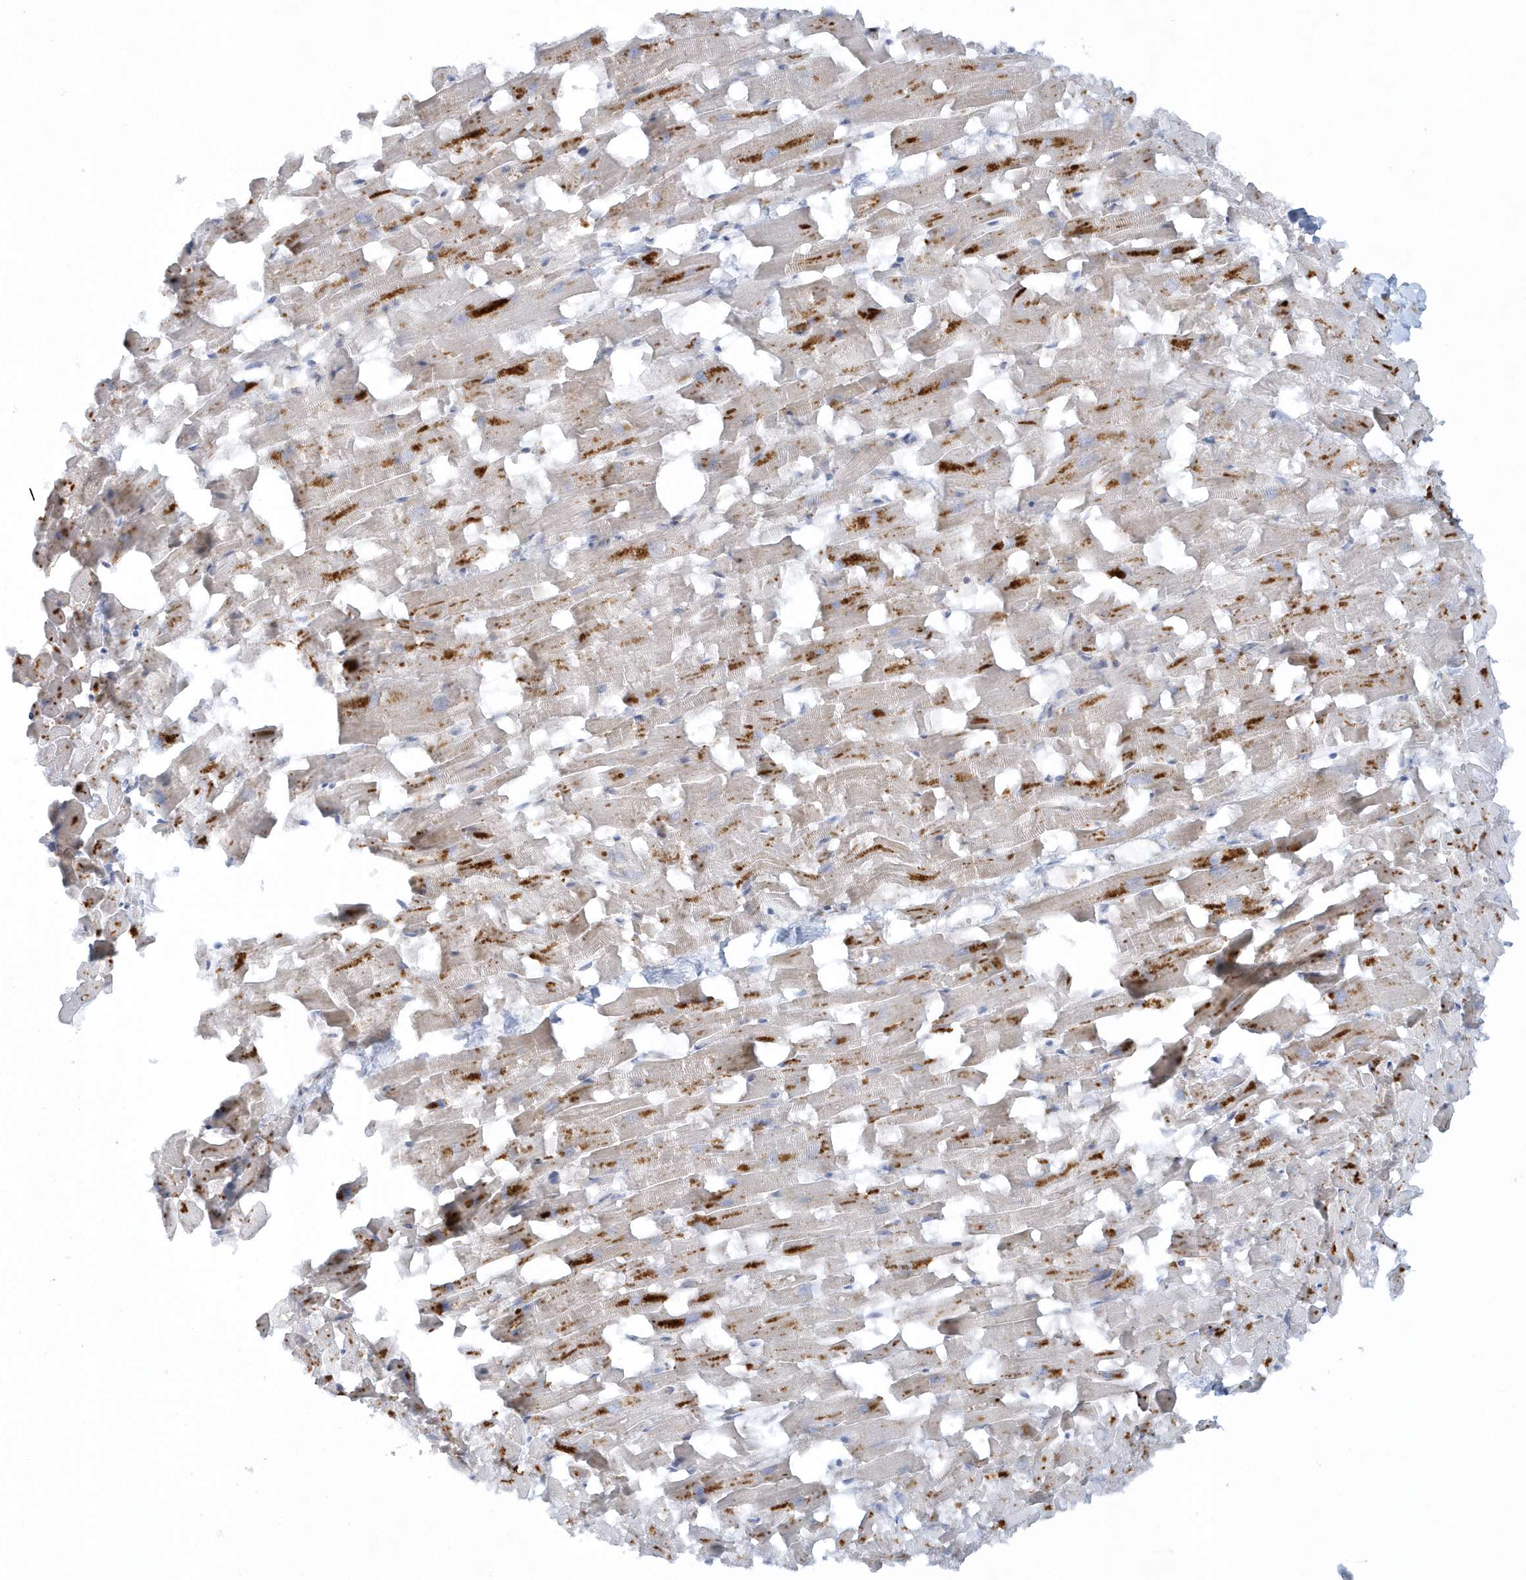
{"staining": {"intensity": "negative", "quantity": "none", "location": "none"}, "tissue": "heart muscle", "cell_type": "Cardiomyocytes", "image_type": "normal", "snomed": [{"axis": "morphology", "description": "Normal tissue, NOS"}, {"axis": "topography", "description": "Heart"}], "caption": "This is a histopathology image of immunohistochemistry staining of unremarkable heart muscle, which shows no staining in cardiomyocytes.", "gene": "CNOT10", "patient": {"sex": "female", "age": 64}}